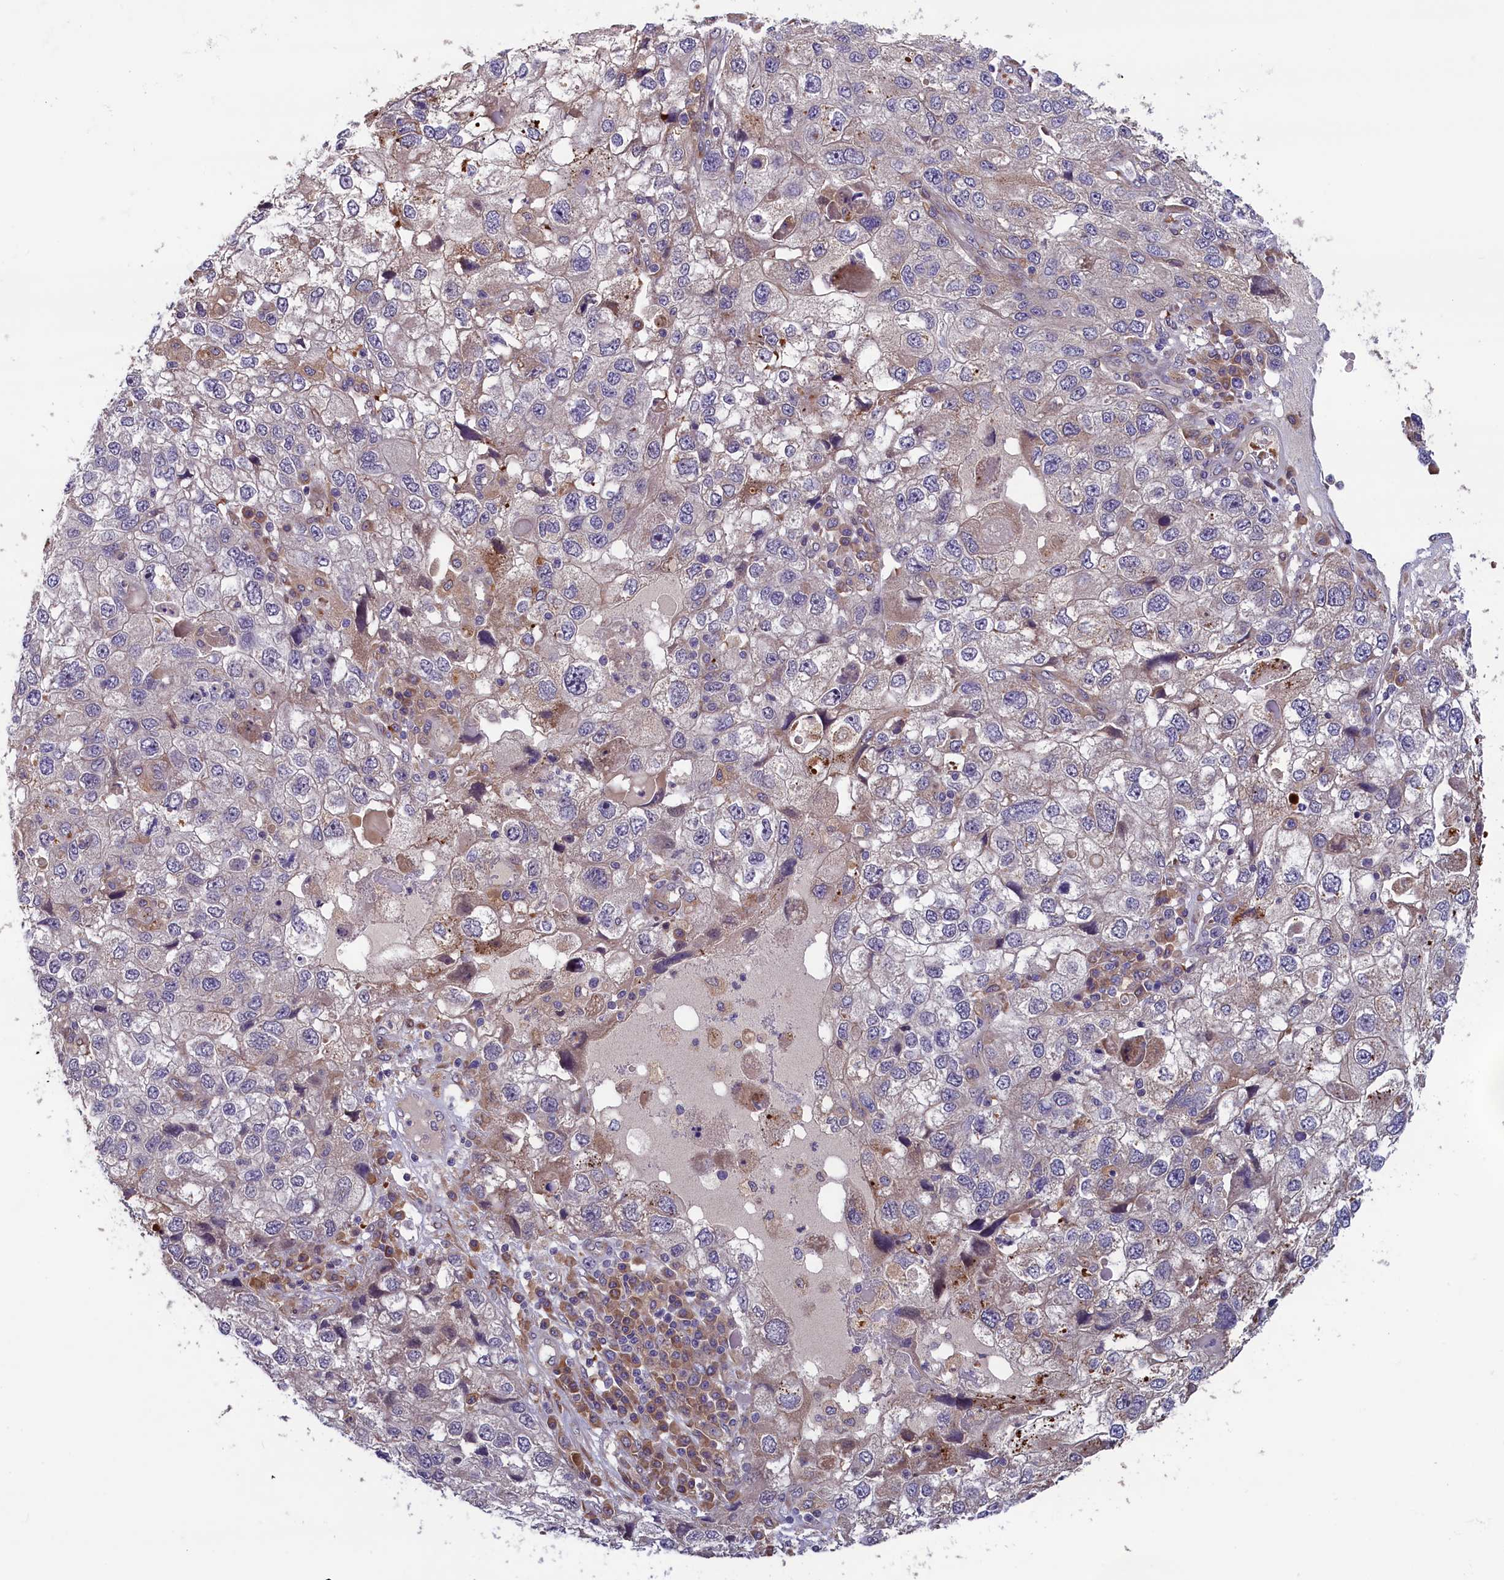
{"staining": {"intensity": "weak", "quantity": "<25%", "location": "cytoplasmic/membranous"}, "tissue": "endometrial cancer", "cell_type": "Tumor cells", "image_type": "cancer", "snomed": [{"axis": "morphology", "description": "Adenocarcinoma, NOS"}, {"axis": "topography", "description": "Endometrium"}], "caption": "Immunohistochemistry (IHC) micrograph of neoplastic tissue: endometrial cancer (adenocarcinoma) stained with DAB (3,3'-diaminobenzidine) exhibits no significant protein positivity in tumor cells. (Immunohistochemistry, brightfield microscopy, high magnification).", "gene": "CCDC9B", "patient": {"sex": "female", "age": 49}}